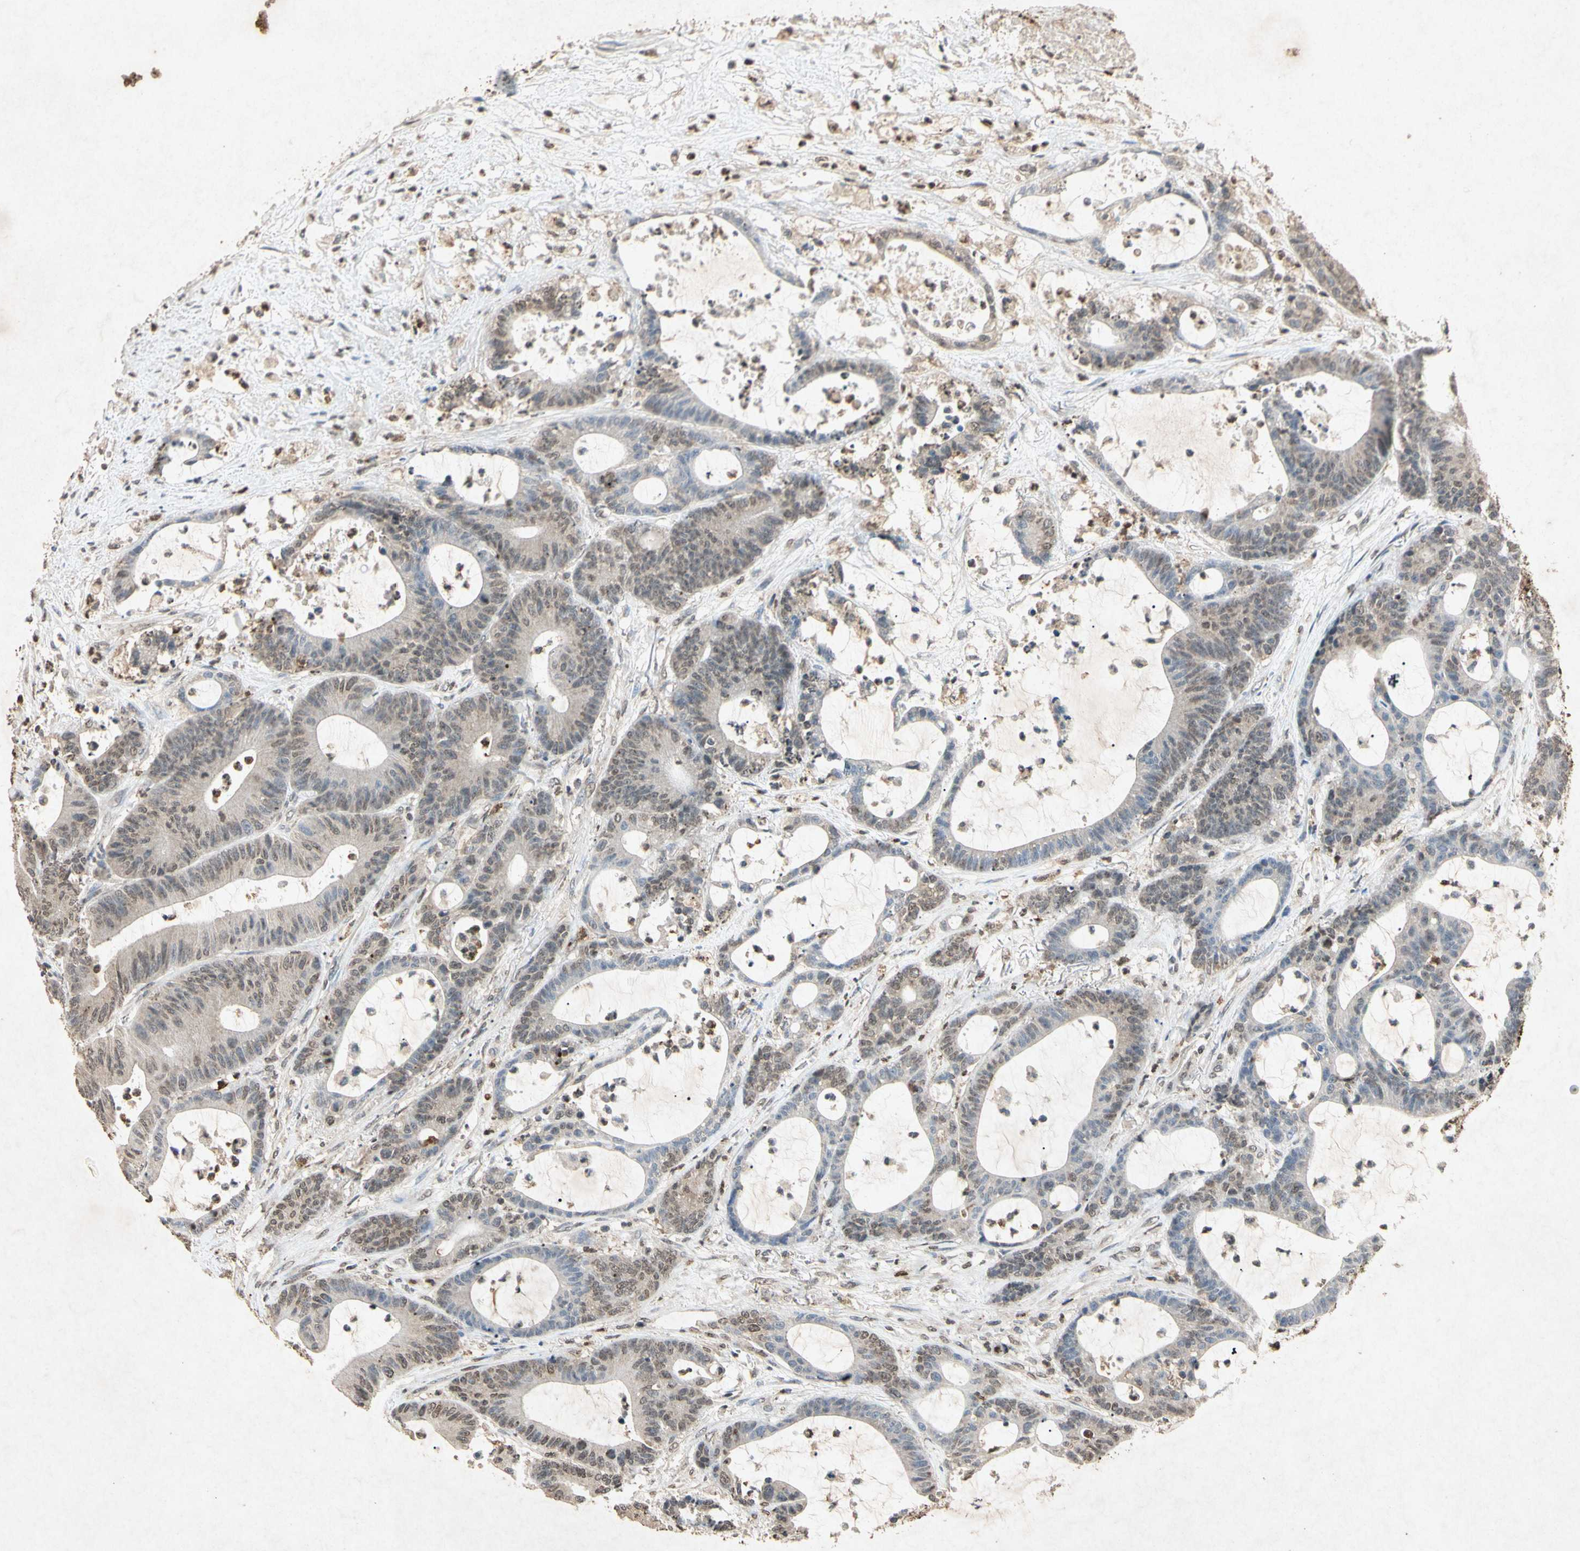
{"staining": {"intensity": "weak", "quantity": "25%-75%", "location": "cytoplasmic/membranous"}, "tissue": "colorectal cancer", "cell_type": "Tumor cells", "image_type": "cancer", "snomed": [{"axis": "morphology", "description": "Adenocarcinoma, NOS"}, {"axis": "topography", "description": "Colon"}], "caption": "This photomicrograph demonstrates colorectal cancer (adenocarcinoma) stained with immunohistochemistry to label a protein in brown. The cytoplasmic/membranous of tumor cells show weak positivity for the protein. Nuclei are counter-stained blue.", "gene": "MSRB1", "patient": {"sex": "female", "age": 84}}